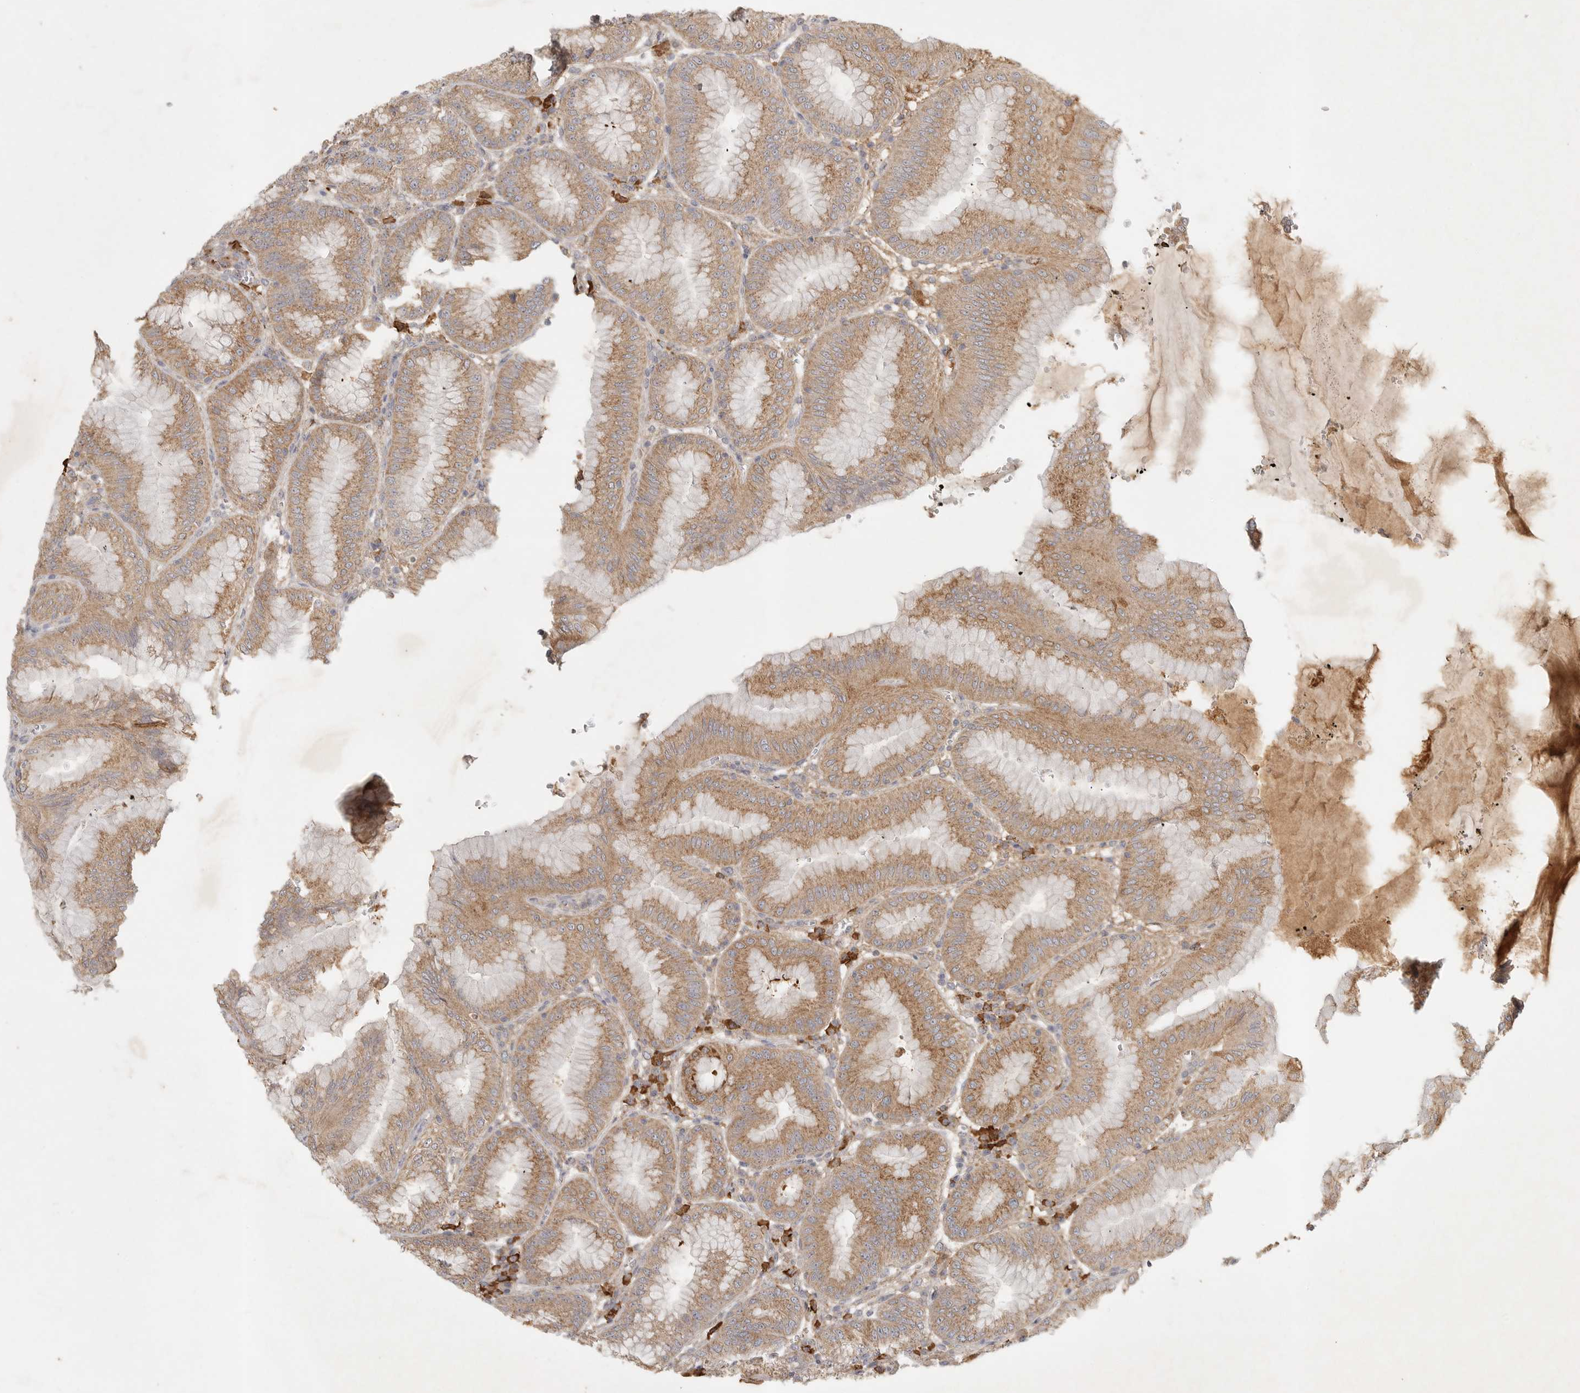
{"staining": {"intensity": "moderate", "quantity": "25%-75%", "location": "cytoplasmic/membranous"}, "tissue": "stomach", "cell_type": "Glandular cells", "image_type": "normal", "snomed": [{"axis": "morphology", "description": "Normal tissue, NOS"}, {"axis": "topography", "description": "Stomach, lower"}], "caption": "Immunohistochemical staining of unremarkable human stomach reveals moderate cytoplasmic/membranous protein staining in approximately 25%-75% of glandular cells.", "gene": "SLC25A36", "patient": {"sex": "male", "age": 71}}